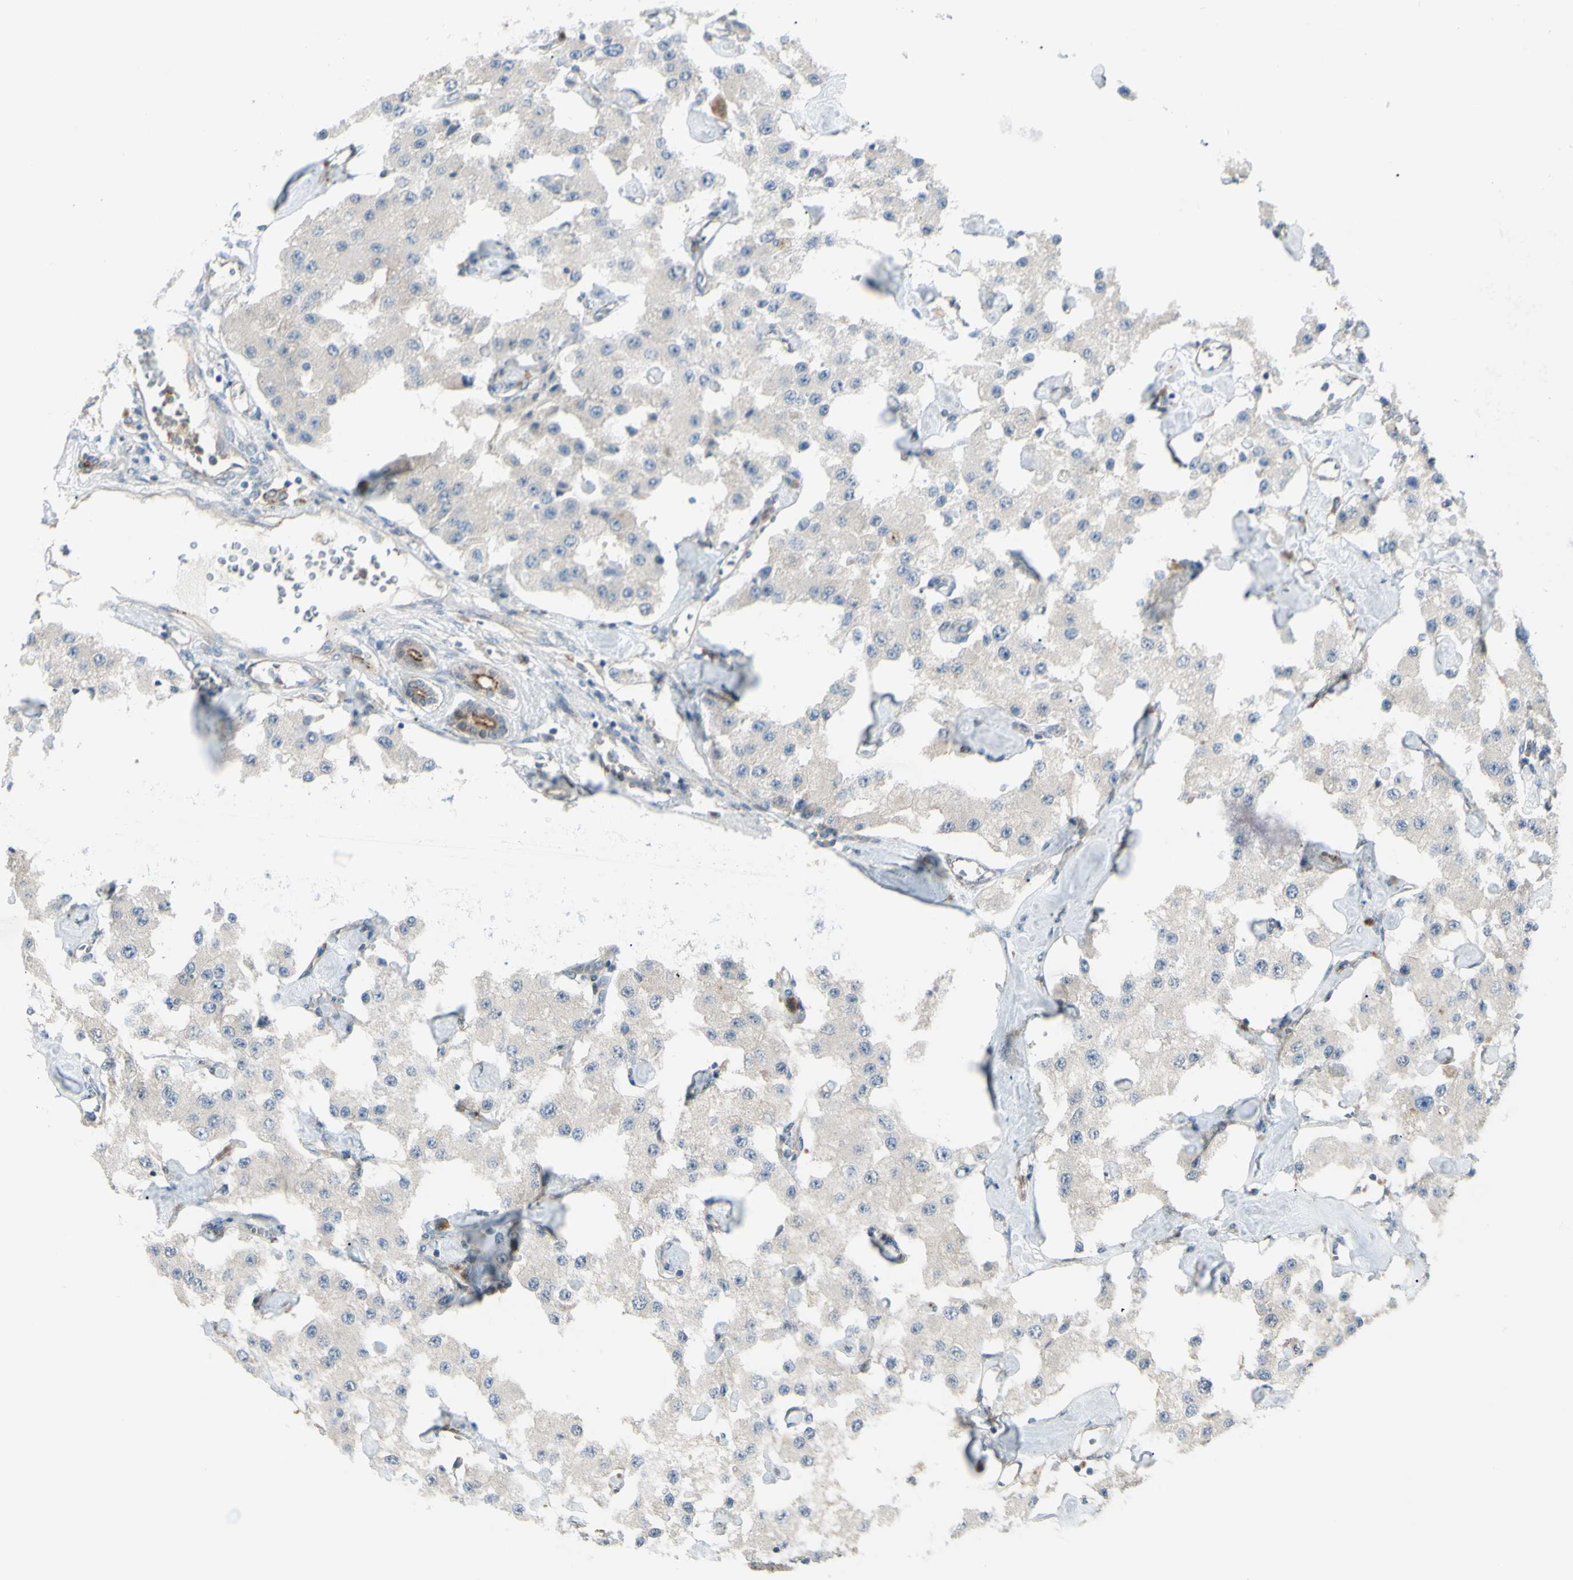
{"staining": {"intensity": "negative", "quantity": "none", "location": "none"}, "tissue": "carcinoid", "cell_type": "Tumor cells", "image_type": "cancer", "snomed": [{"axis": "morphology", "description": "Carcinoid, malignant, NOS"}, {"axis": "topography", "description": "Pancreas"}], "caption": "IHC histopathology image of neoplastic tissue: carcinoid (malignant) stained with DAB (3,3'-diaminobenzidine) exhibits no significant protein expression in tumor cells.", "gene": "LMTK2", "patient": {"sex": "male", "age": 41}}